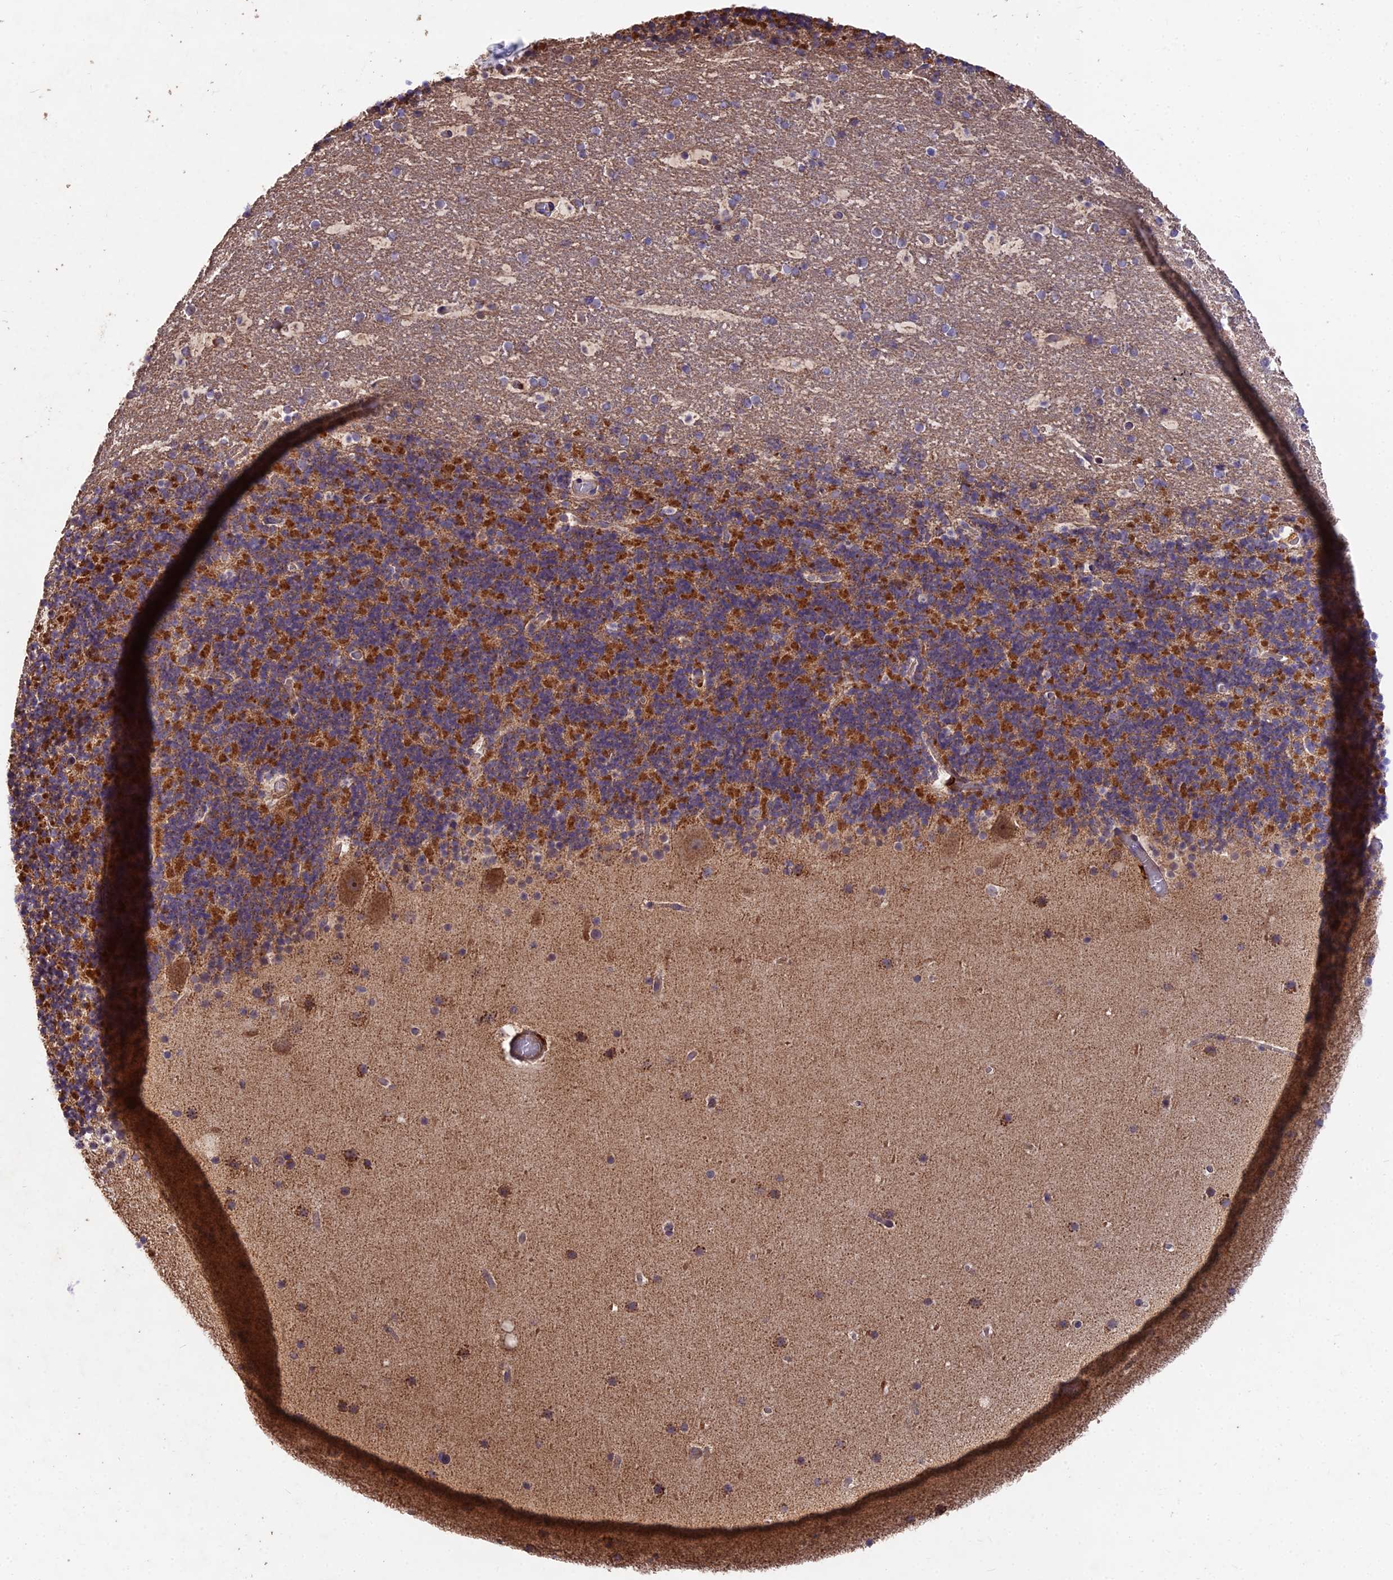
{"staining": {"intensity": "strong", "quantity": "25%-75%", "location": "cytoplasmic/membranous"}, "tissue": "cerebellum", "cell_type": "Cells in granular layer", "image_type": "normal", "snomed": [{"axis": "morphology", "description": "Normal tissue, NOS"}, {"axis": "topography", "description": "Cerebellum"}], "caption": "Immunohistochemical staining of unremarkable human cerebellum shows 25%-75% levels of strong cytoplasmic/membranous protein staining in approximately 25%-75% of cells in granular layer.", "gene": "IFT22", "patient": {"sex": "male", "age": 57}}